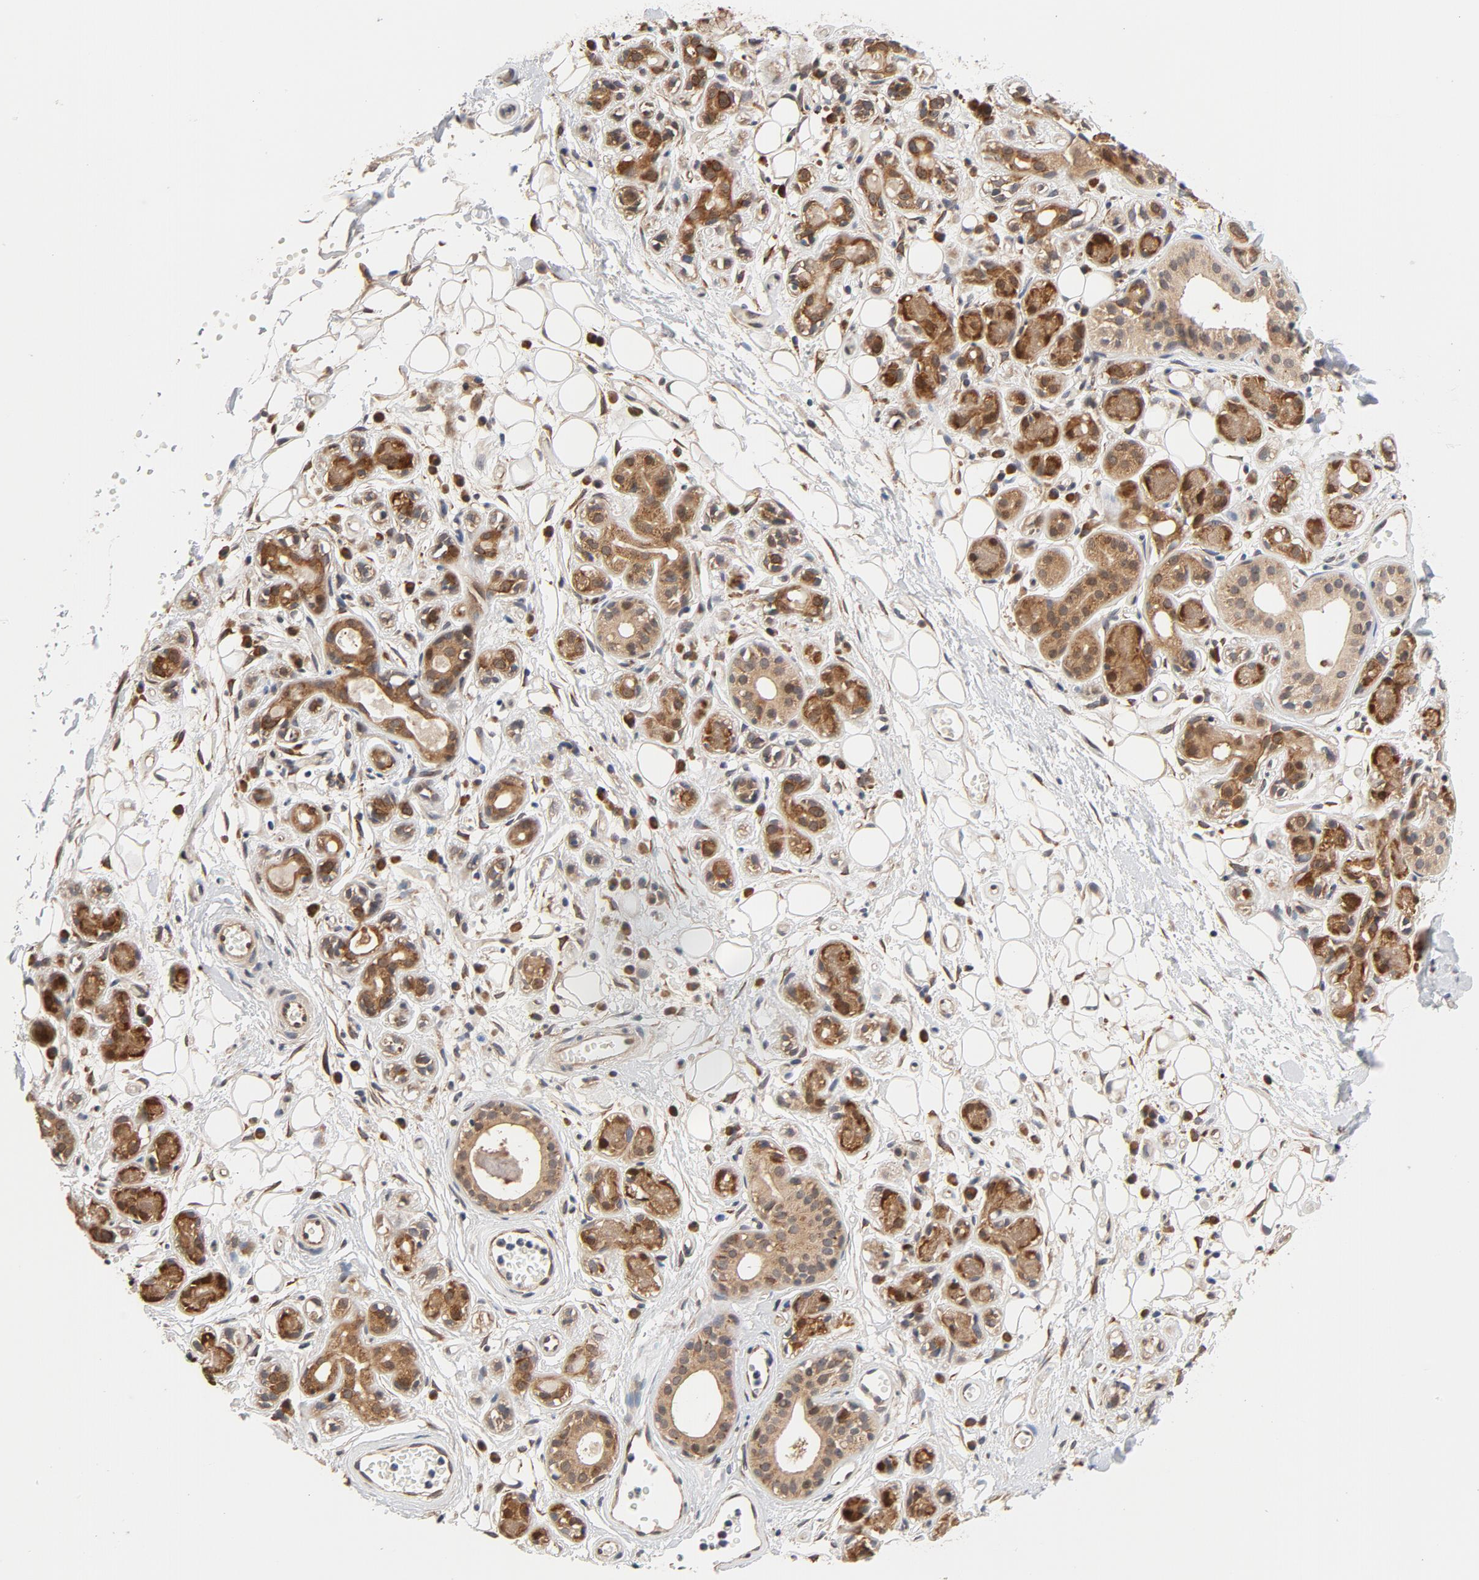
{"staining": {"intensity": "moderate", "quantity": ">75%", "location": "cytoplasmic/membranous,nuclear"}, "tissue": "salivary gland", "cell_type": "Glandular cells", "image_type": "normal", "snomed": [{"axis": "morphology", "description": "Normal tissue, NOS"}, {"axis": "topography", "description": "Salivary gland"}], "caption": "Approximately >75% of glandular cells in benign salivary gland show moderate cytoplasmic/membranous,nuclear protein expression as visualized by brown immunohistochemical staining.", "gene": "EIF4E", "patient": {"sex": "male", "age": 54}}